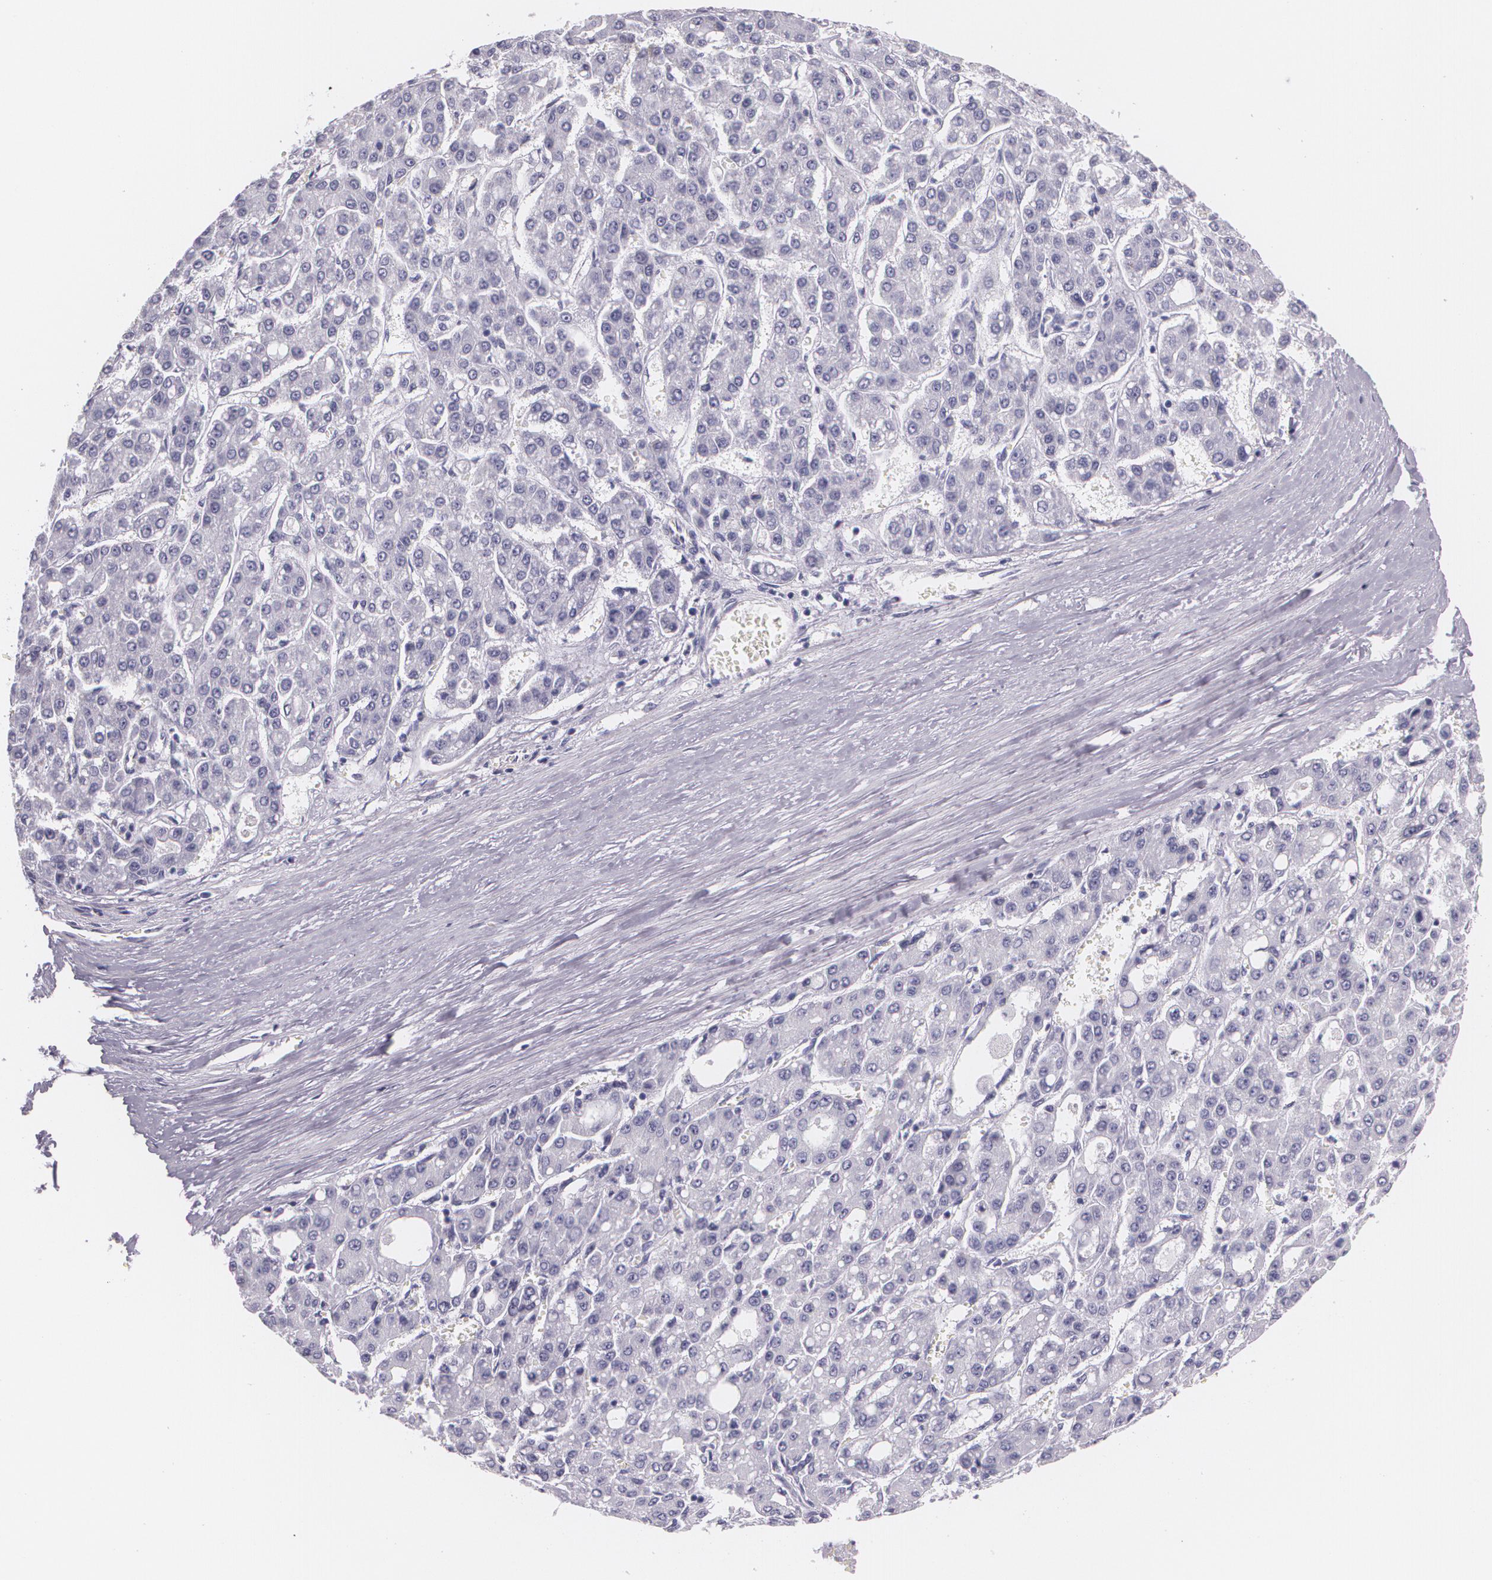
{"staining": {"intensity": "negative", "quantity": "none", "location": "none"}, "tissue": "liver cancer", "cell_type": "Tumor cells", "image_type": "cancer", "snomed": [{"axis": "morphology", "description": "Carcinoma, Hepatocellular, NOS"}, {"axis": "topography", "description": "Liver"}], "caption": "This image is of liver hepatocellular carcinoma stained with IHC to label a protein in brown with the nuclei are counter-stained blue. There is no positivity in tumor cells.", "gene": "DLG4", "patient": {"sex": "male", "age": 69}}